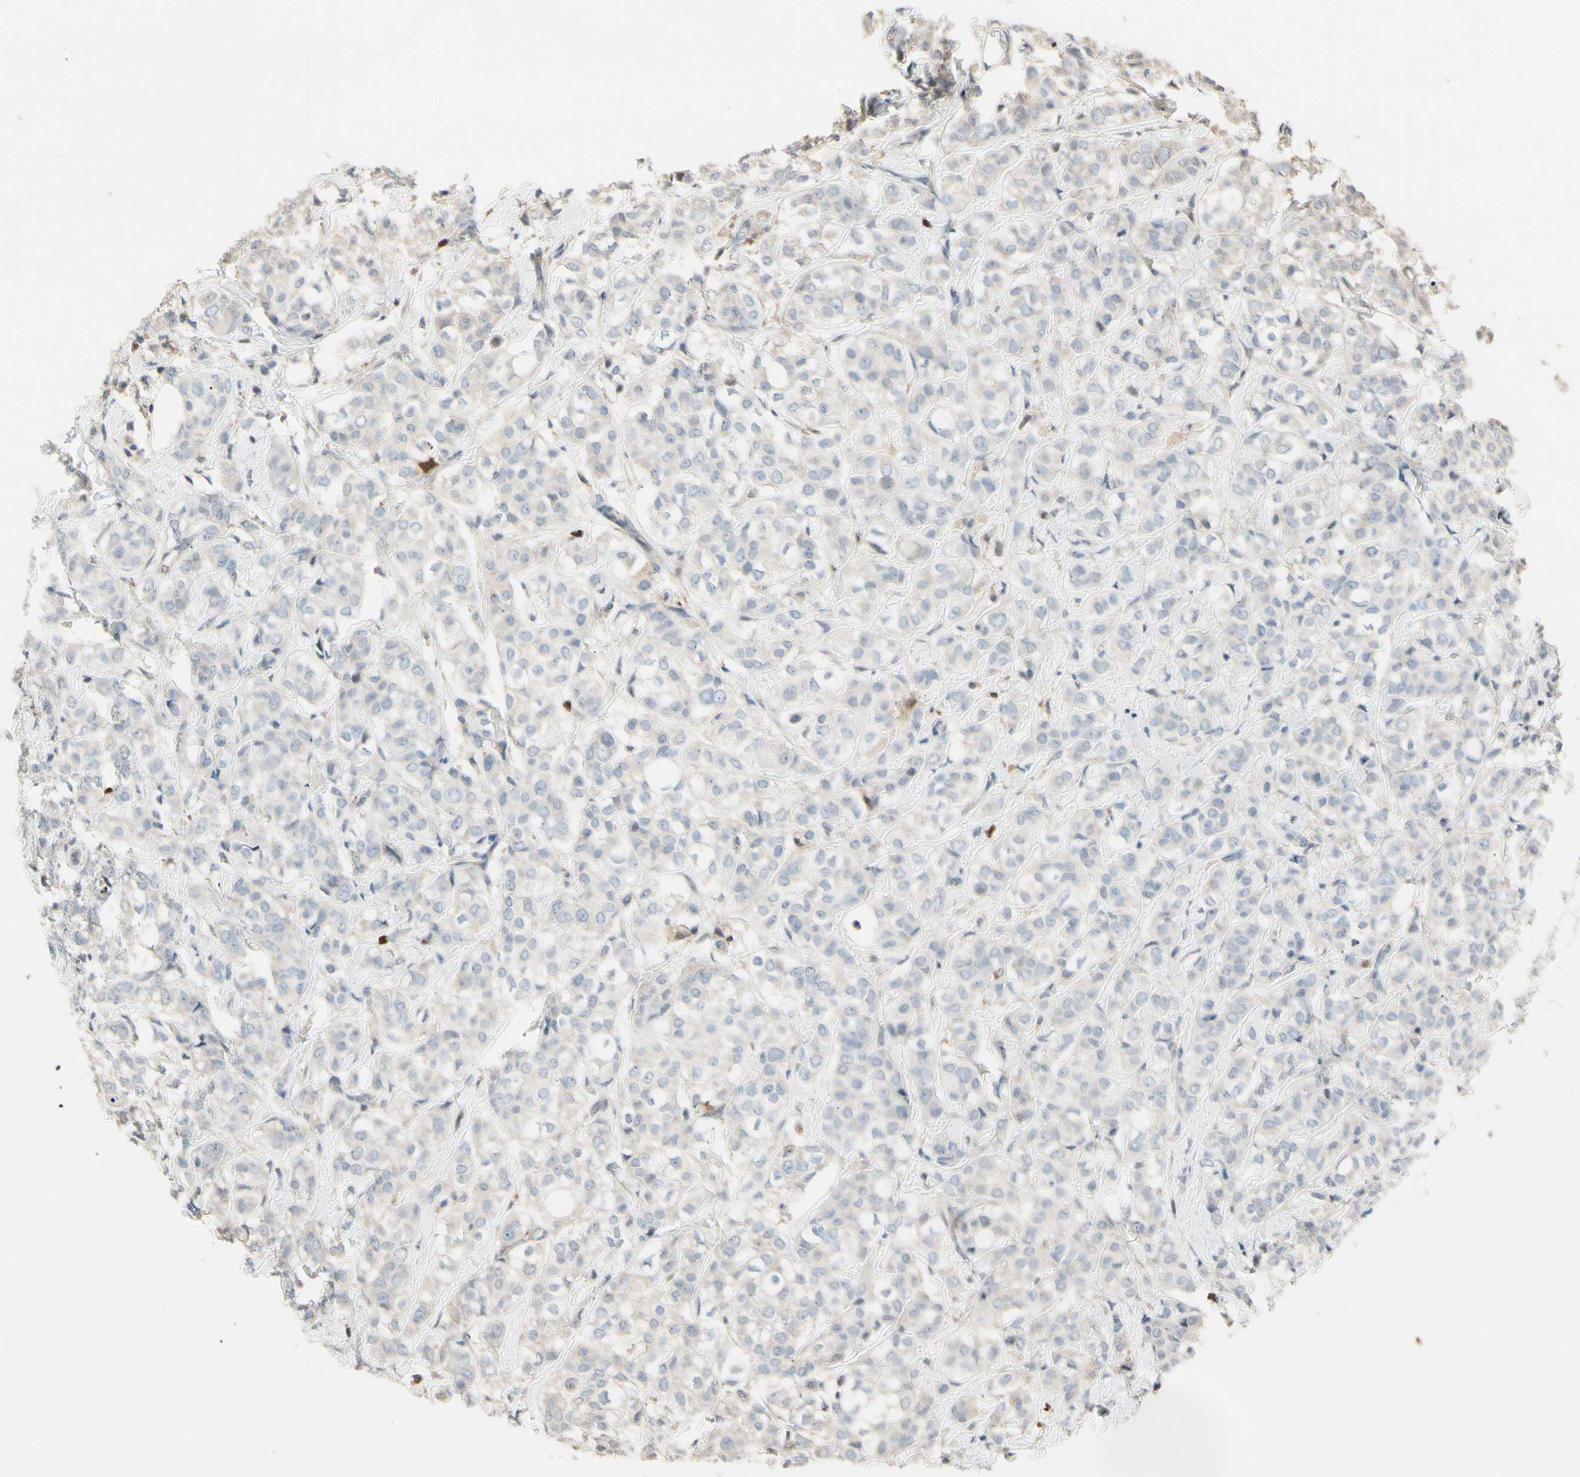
{"staining": {"intensity": "negative", "quantity": "none", "location": "none"}, "tissue": "breast cancer", "cell_type": "Tumor cells", "image_type": "cancer", "snomed": [{"axis": "morphology", "description": "Lobular carcinoma"}, {"axis": "topography", "description": "Breast"}], "caption": "An image of breast cancer (lobular carcinoma) stained for a protein demonstrates no brown staining in tumor cells. (Immunohistochemistry, brightfield microscopy, high magnification).", "gene": "CSF1R", "patient": {"sex": "female", "age": 60}}